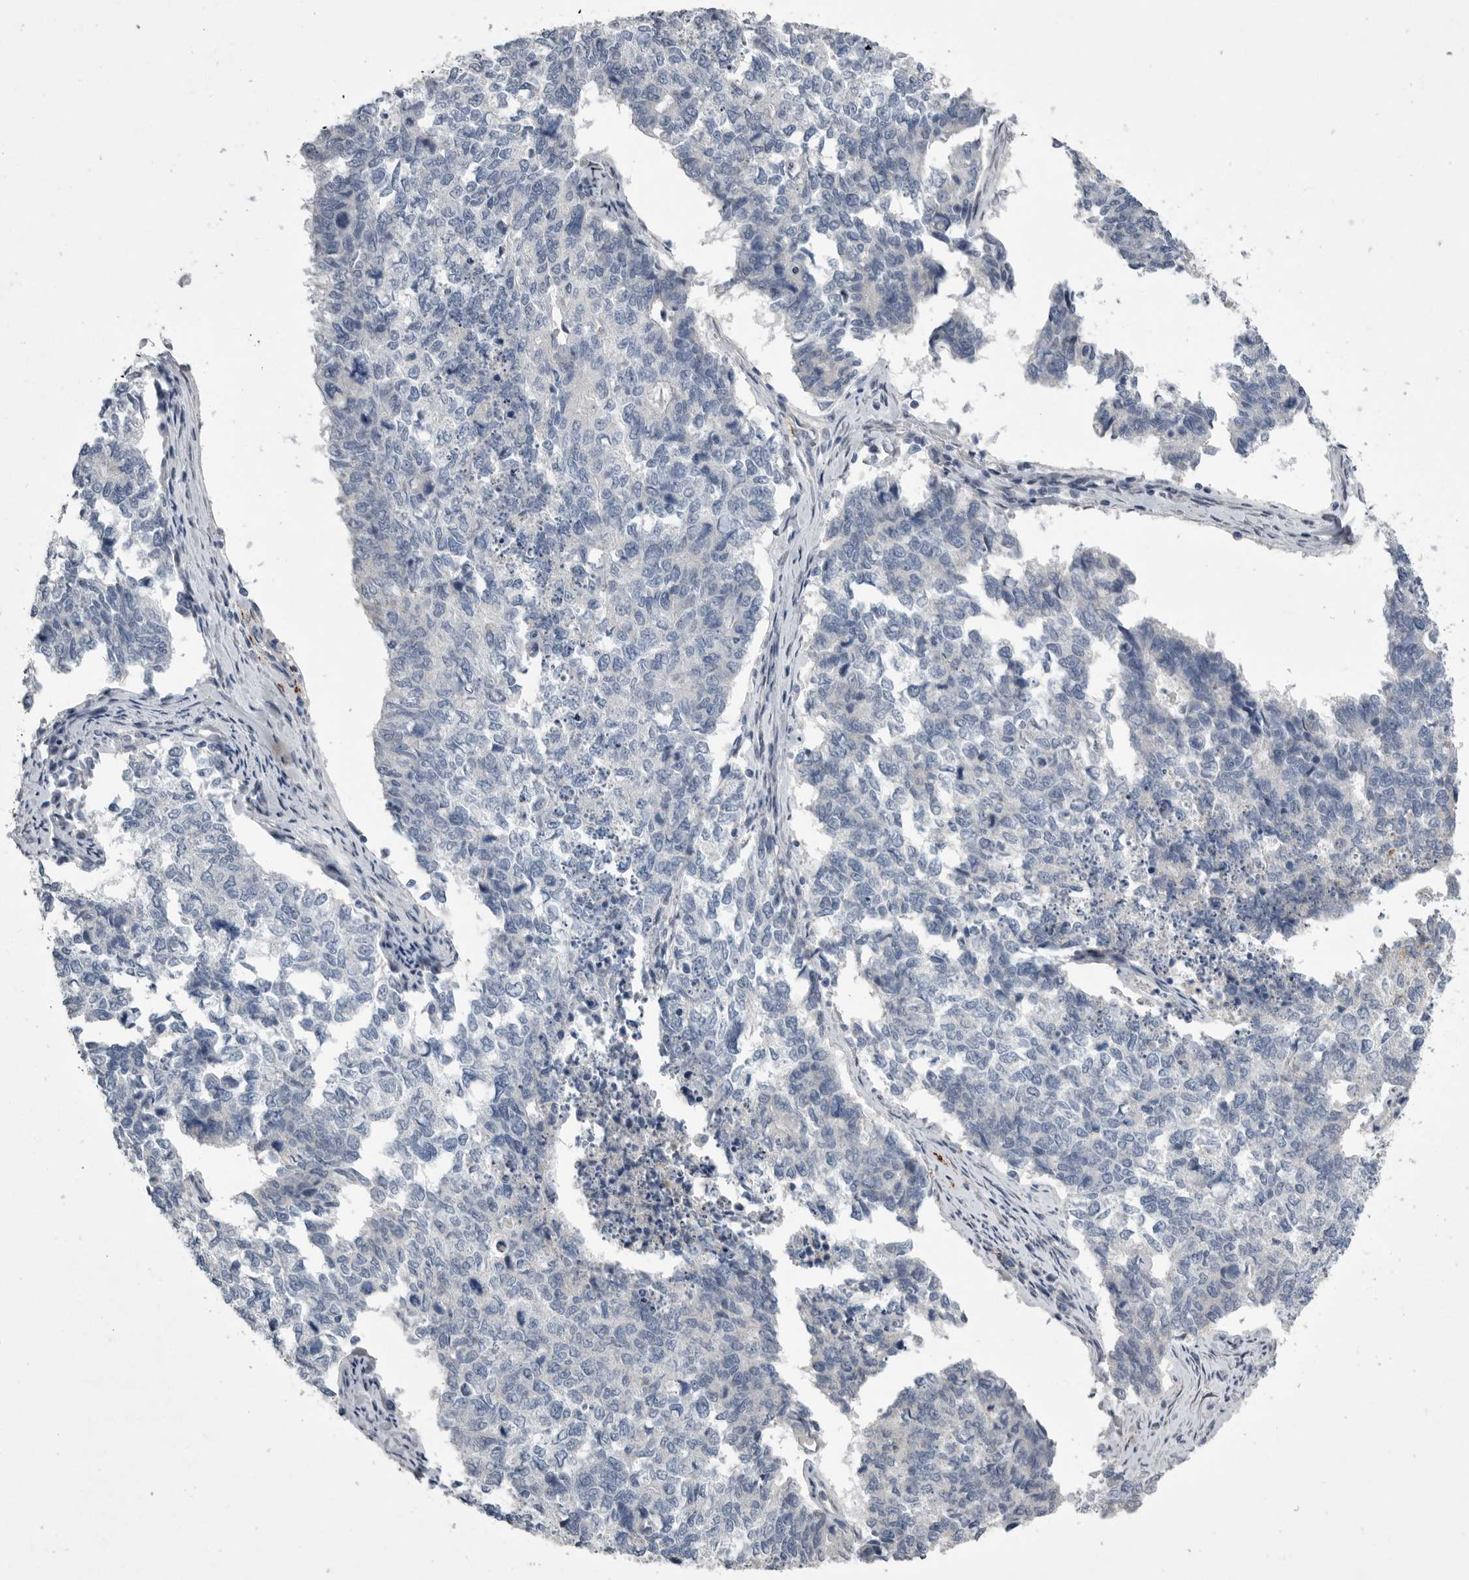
{"staining": {"intensity": "negative", "quantity": "none", "location": "none"}, "tissue": "cervical cancer", "cell_type": "Tumor cells", "image_type": "cancer", "snomed": [{"axis": "morphology", "description": "Squamous cell carcinoma, NOS"}, {"axis": "topography", "description": "Cervix"}], "caption": "This histopathology image is of cervical cancer (squamous cell carcinoma) stained with immunohistochemistry to label a protein in brown with the nuclei are counter-stained blue. There is no staining in tumor cells.", "gene": "CRP", "patient": {"sex": "female", "age": 63}}